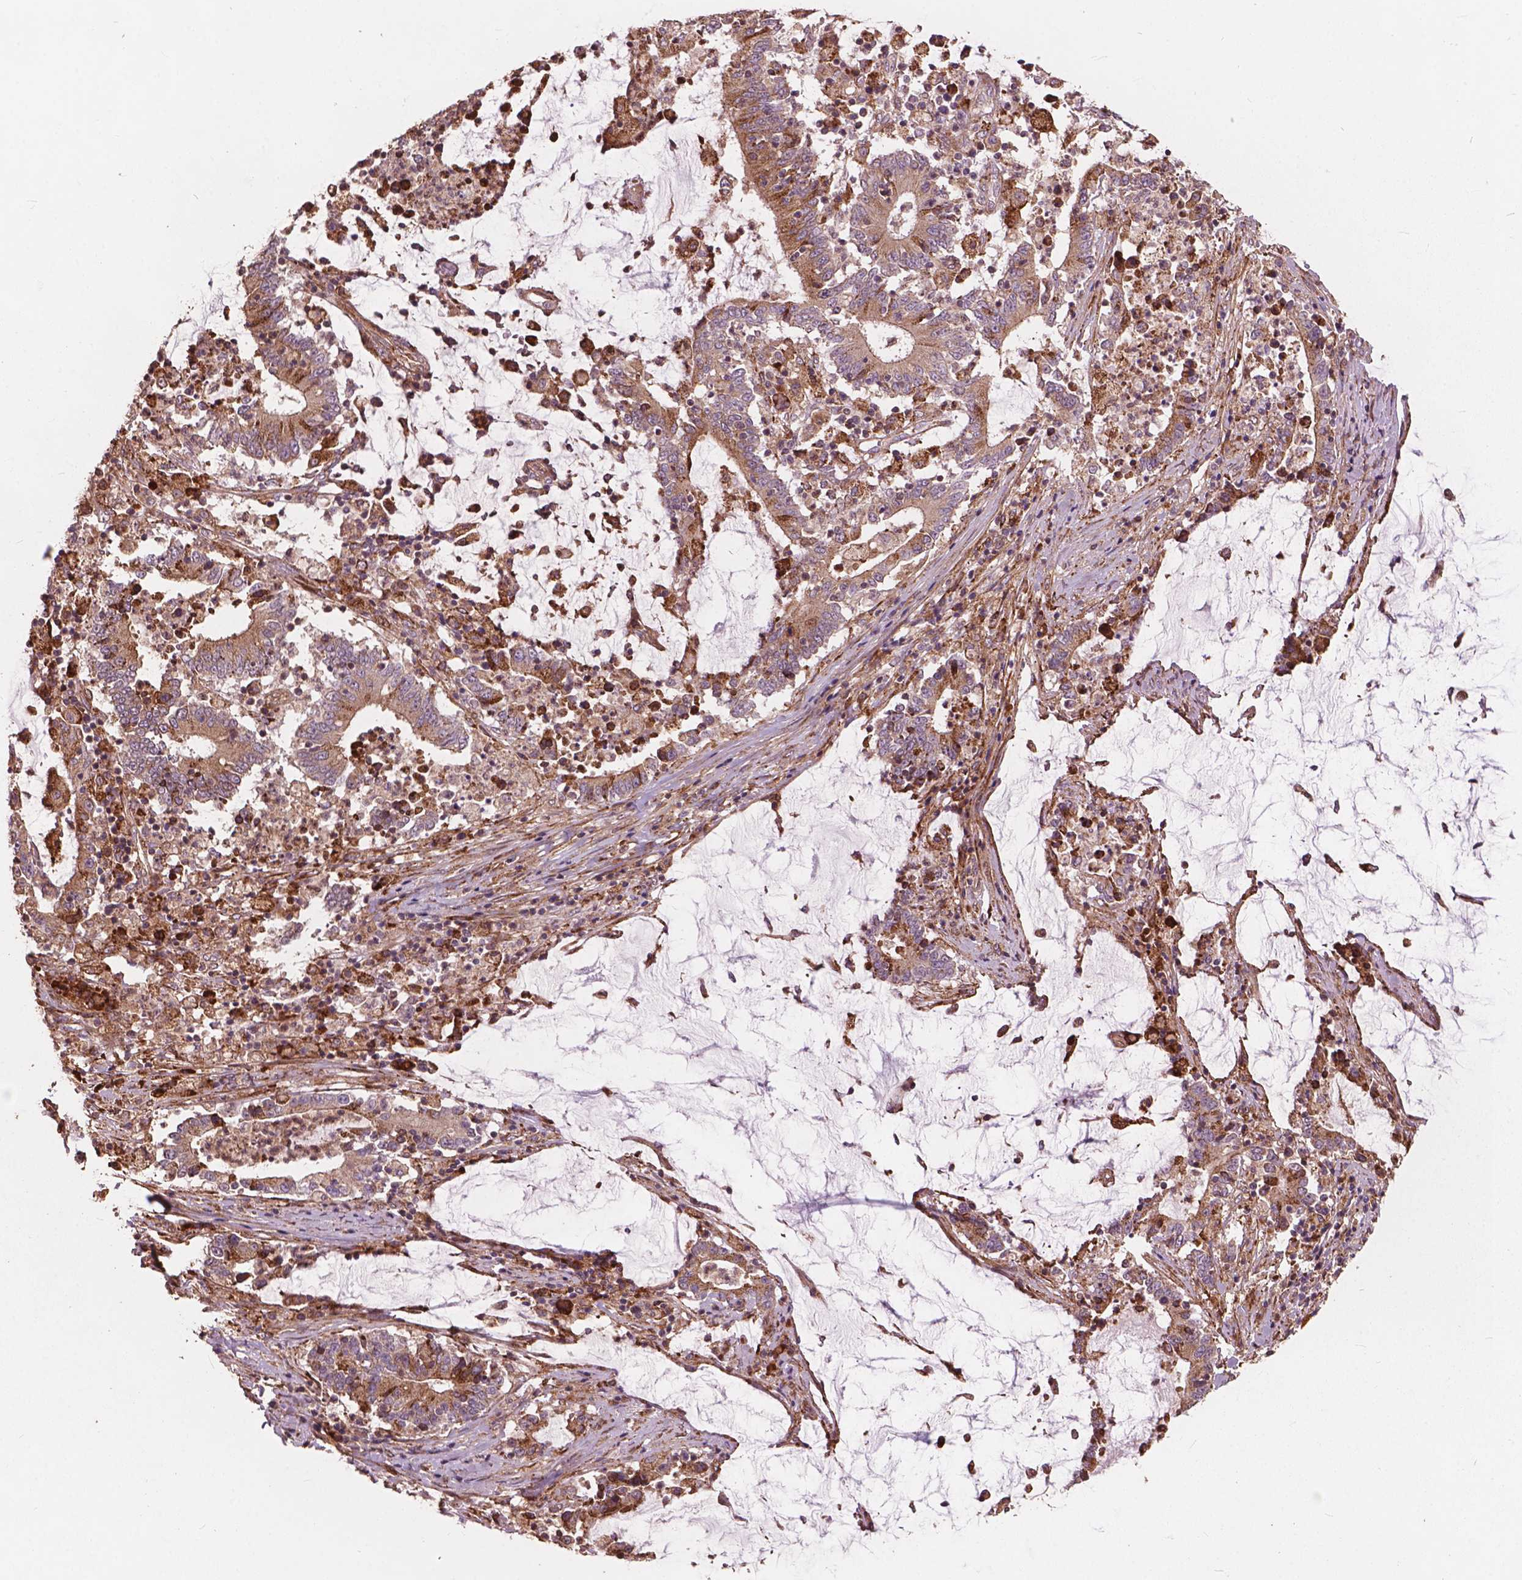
{"staining": {"intensity": "moderate", "quantity": ">75%", "location": "cytoplasmic/membranous"}, "tissue": "stomach cancer", "cell_type": "Tumor cells", "image_type": "cancer", "snomed": [{"axis": "morphology", "description": "Adenocarcinoma, NOS"}, {"axis": "topography", "description": "Stomach, upper"}], "caption": "Tumor cells reveal medium levels of moderate cytoplasmic/membranous positivity in about >75% of cells in human stomach cancer (adenocarcinoma). The protein of interest is shown in brown color, while the nuclei are stained blue.", "gene": "FNIP1", "patient": {"sex": "male", "age": 68}}